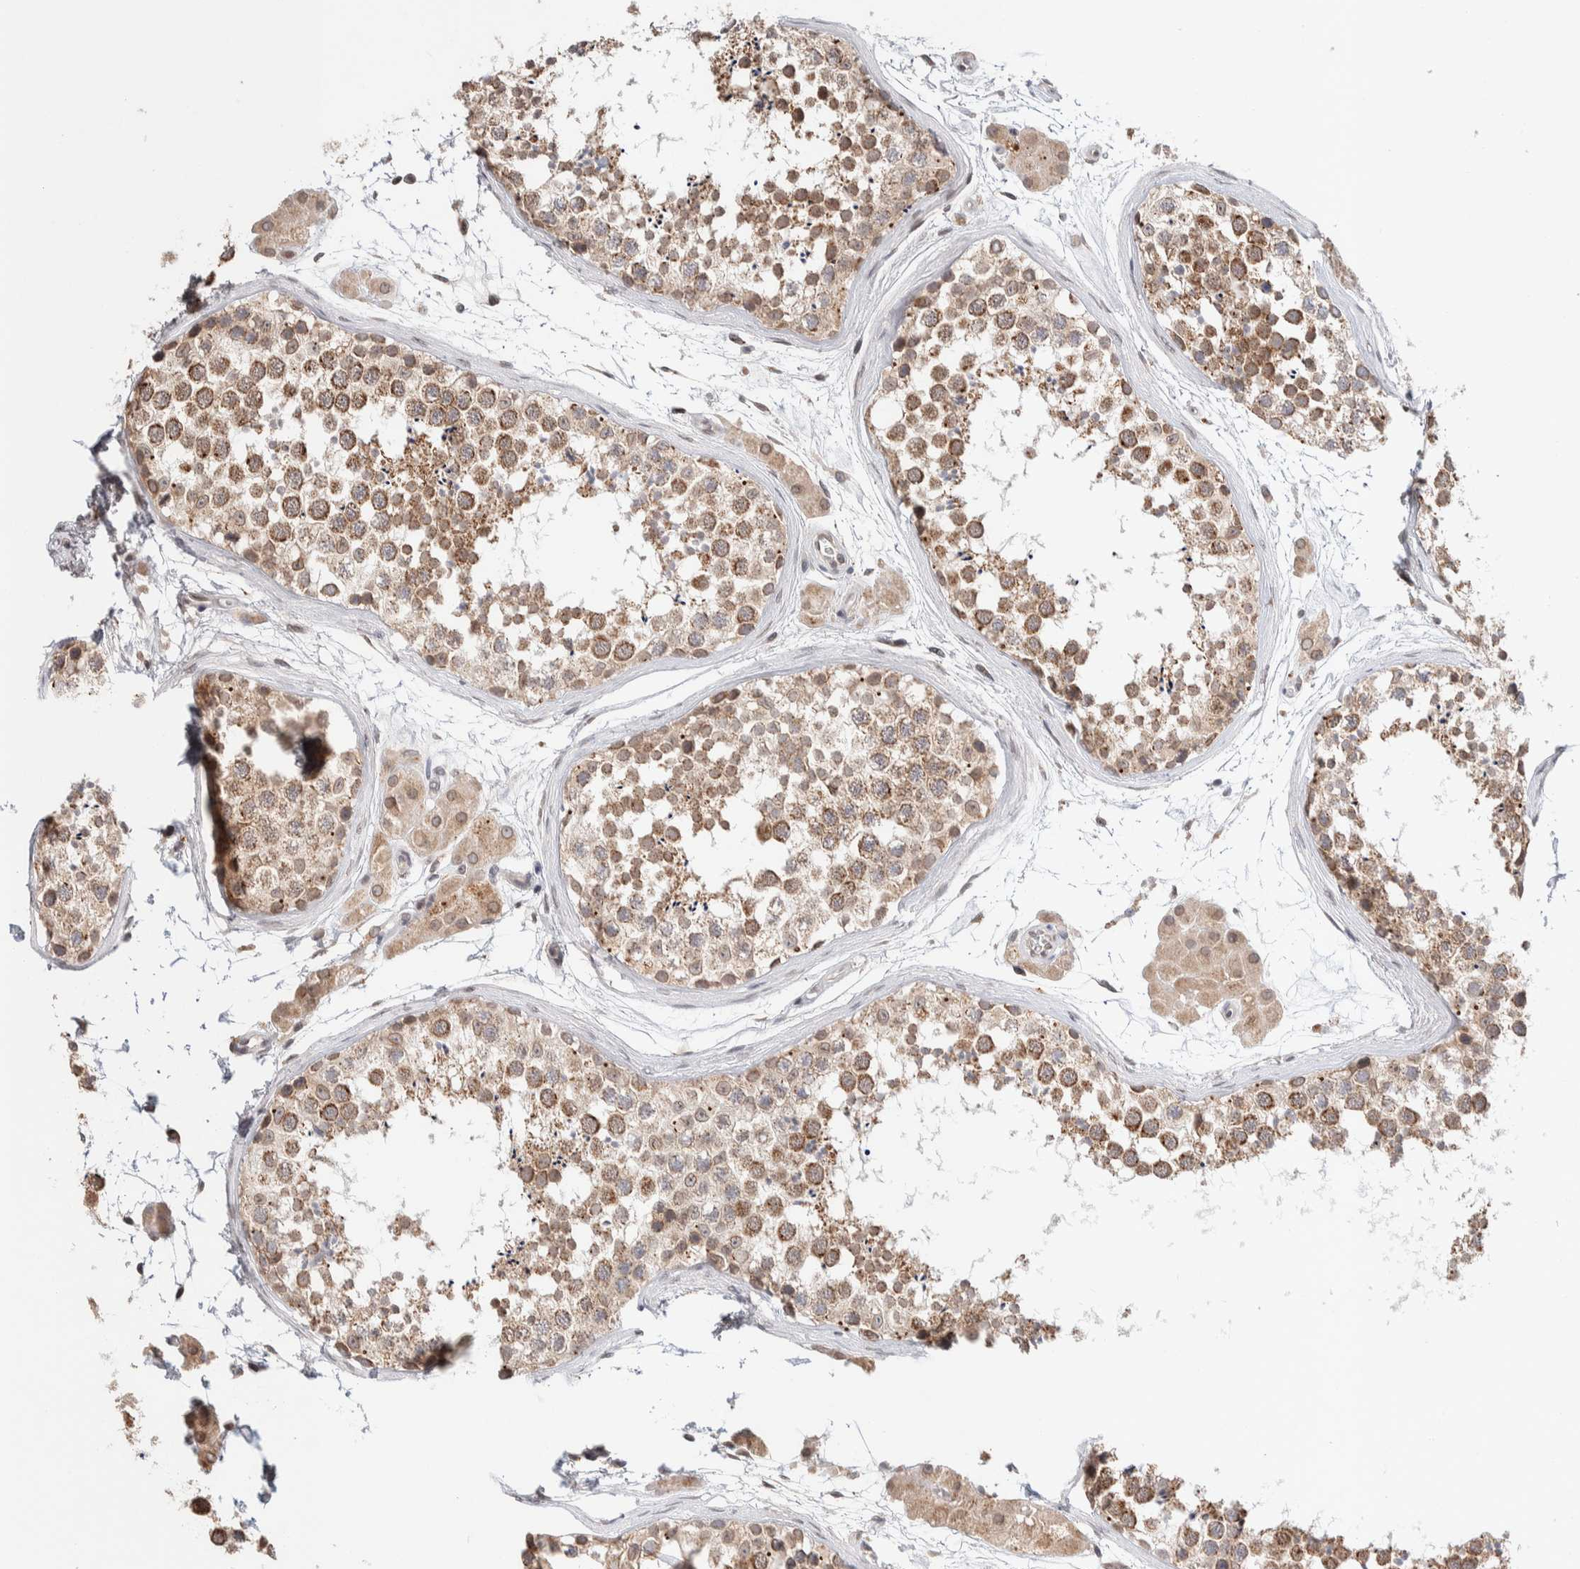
{"staining": {"intensity": "moderate", "quantity": ">75%", "location": "cytoplasmic/membranous"}, "tissue": "testis", "cell_type": "Cells in seminiferous ducts", "image_type": "normal", "snomed": [{"axis": "morphology", "description": "Normal tissue, NOS"}, {"axis": "topography", "description": "Testis"}], "caption": "High-power microscopy captured an immunohistochemistry (IHC) micrograph of normal testis, revealing moderate cytoplasmic/membranous staining in about >75% of cells in seminiferous ducts. The staining was performed using DAB, with brown indicating positive protein expression. Nuclei are stained blue with hematoxylin.", "gene": "CRAT", "patient": {"sex": "male", "age": 56}}